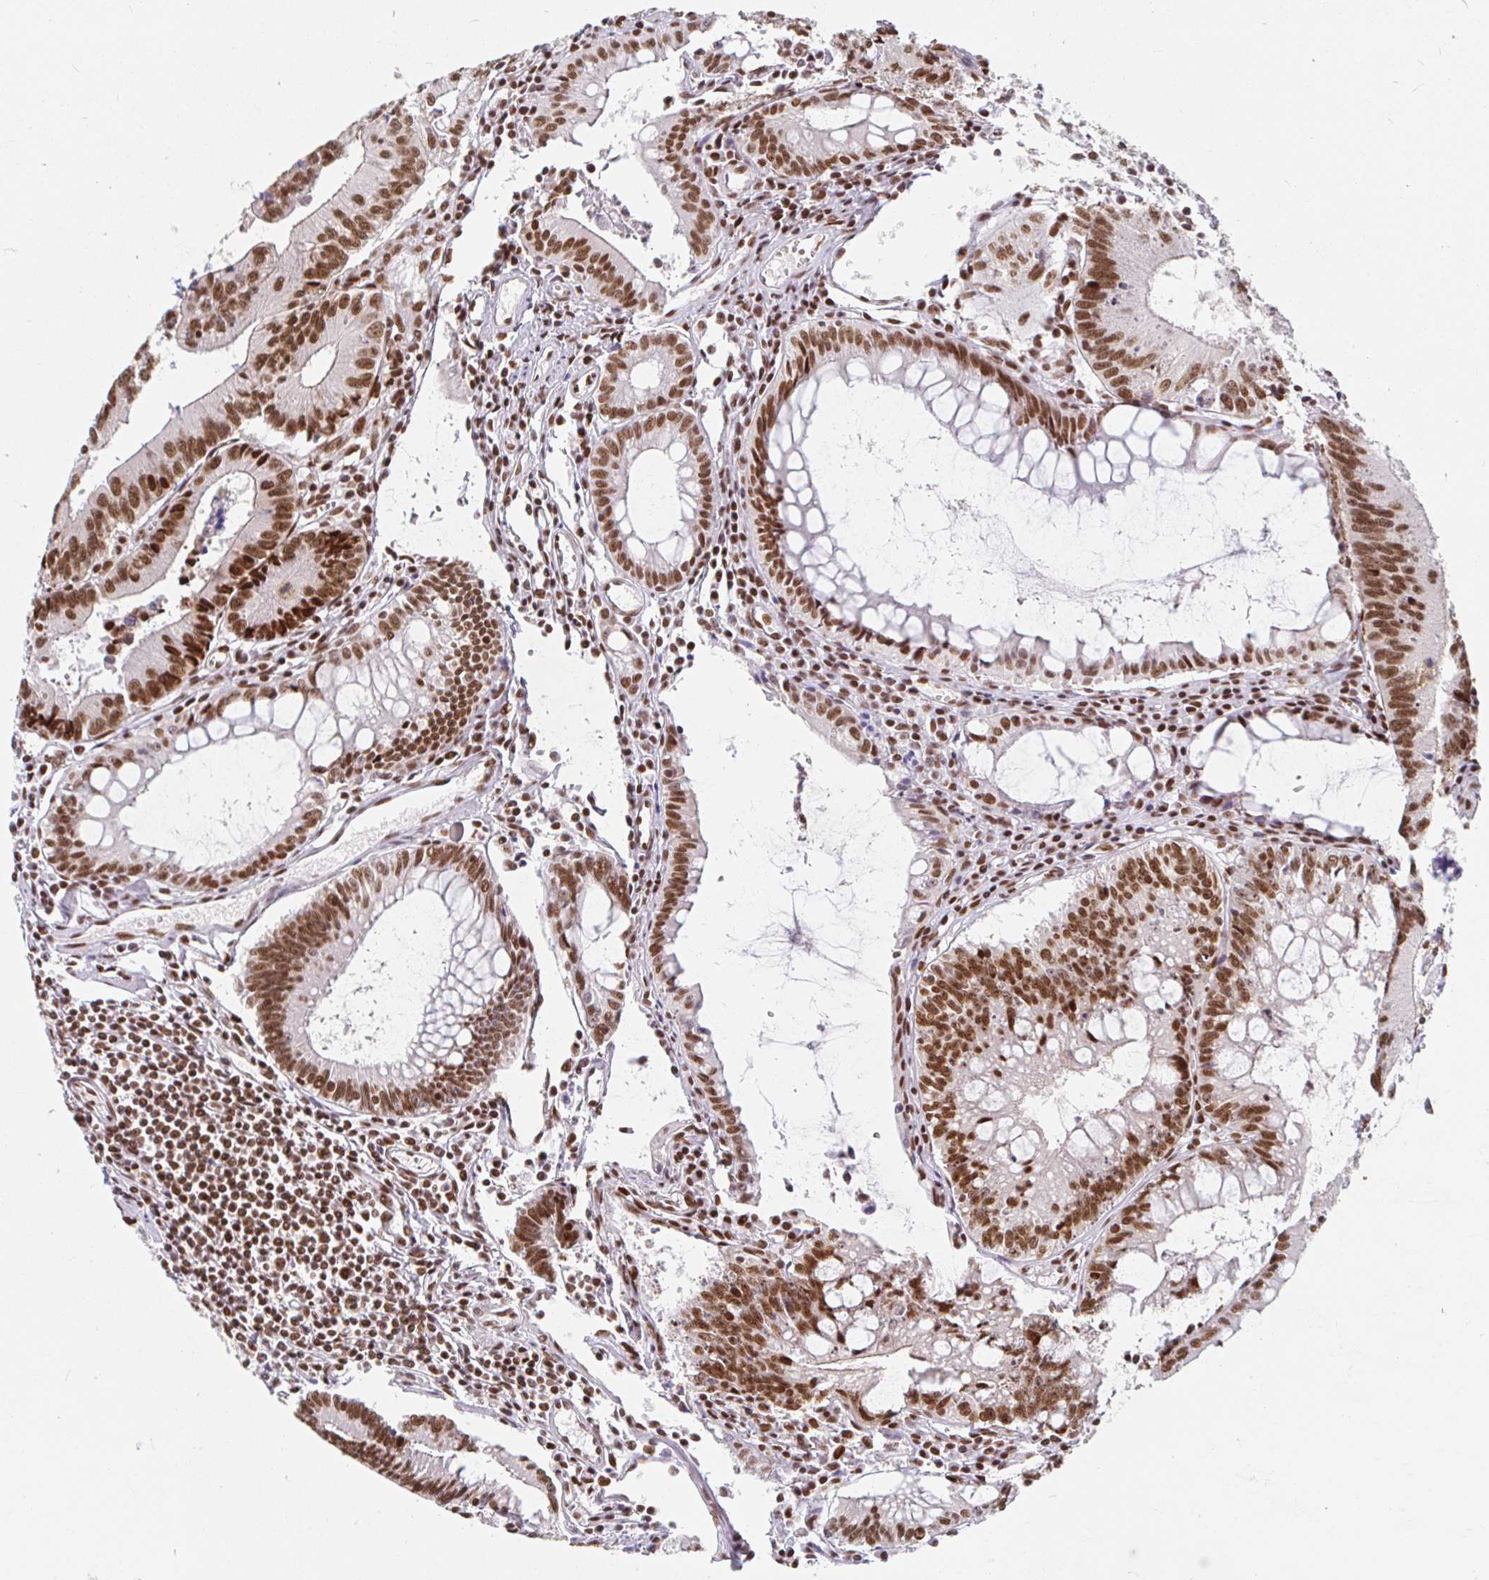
{"staining": {"intensity": "strong", "quantity": ">75%", "location": "nuclear"}, "tissue": "colorectal cancer", "cell_type": "Tumor cells", "image_type": "cancer", "snomed": [{"axis": "morphology", "description": "Adenocarcinoma, NOS"}, {"axis": "topography", "description": "Rectum"}], "caption": "High-power microscopy captured an IHC histopathology image of colorectal adenocarcinoma, revealing strong nuclear expression in approximately >75% of tumor cells.", "gene": "RBMX", "patient": {"sex": "female", "age": 81}}